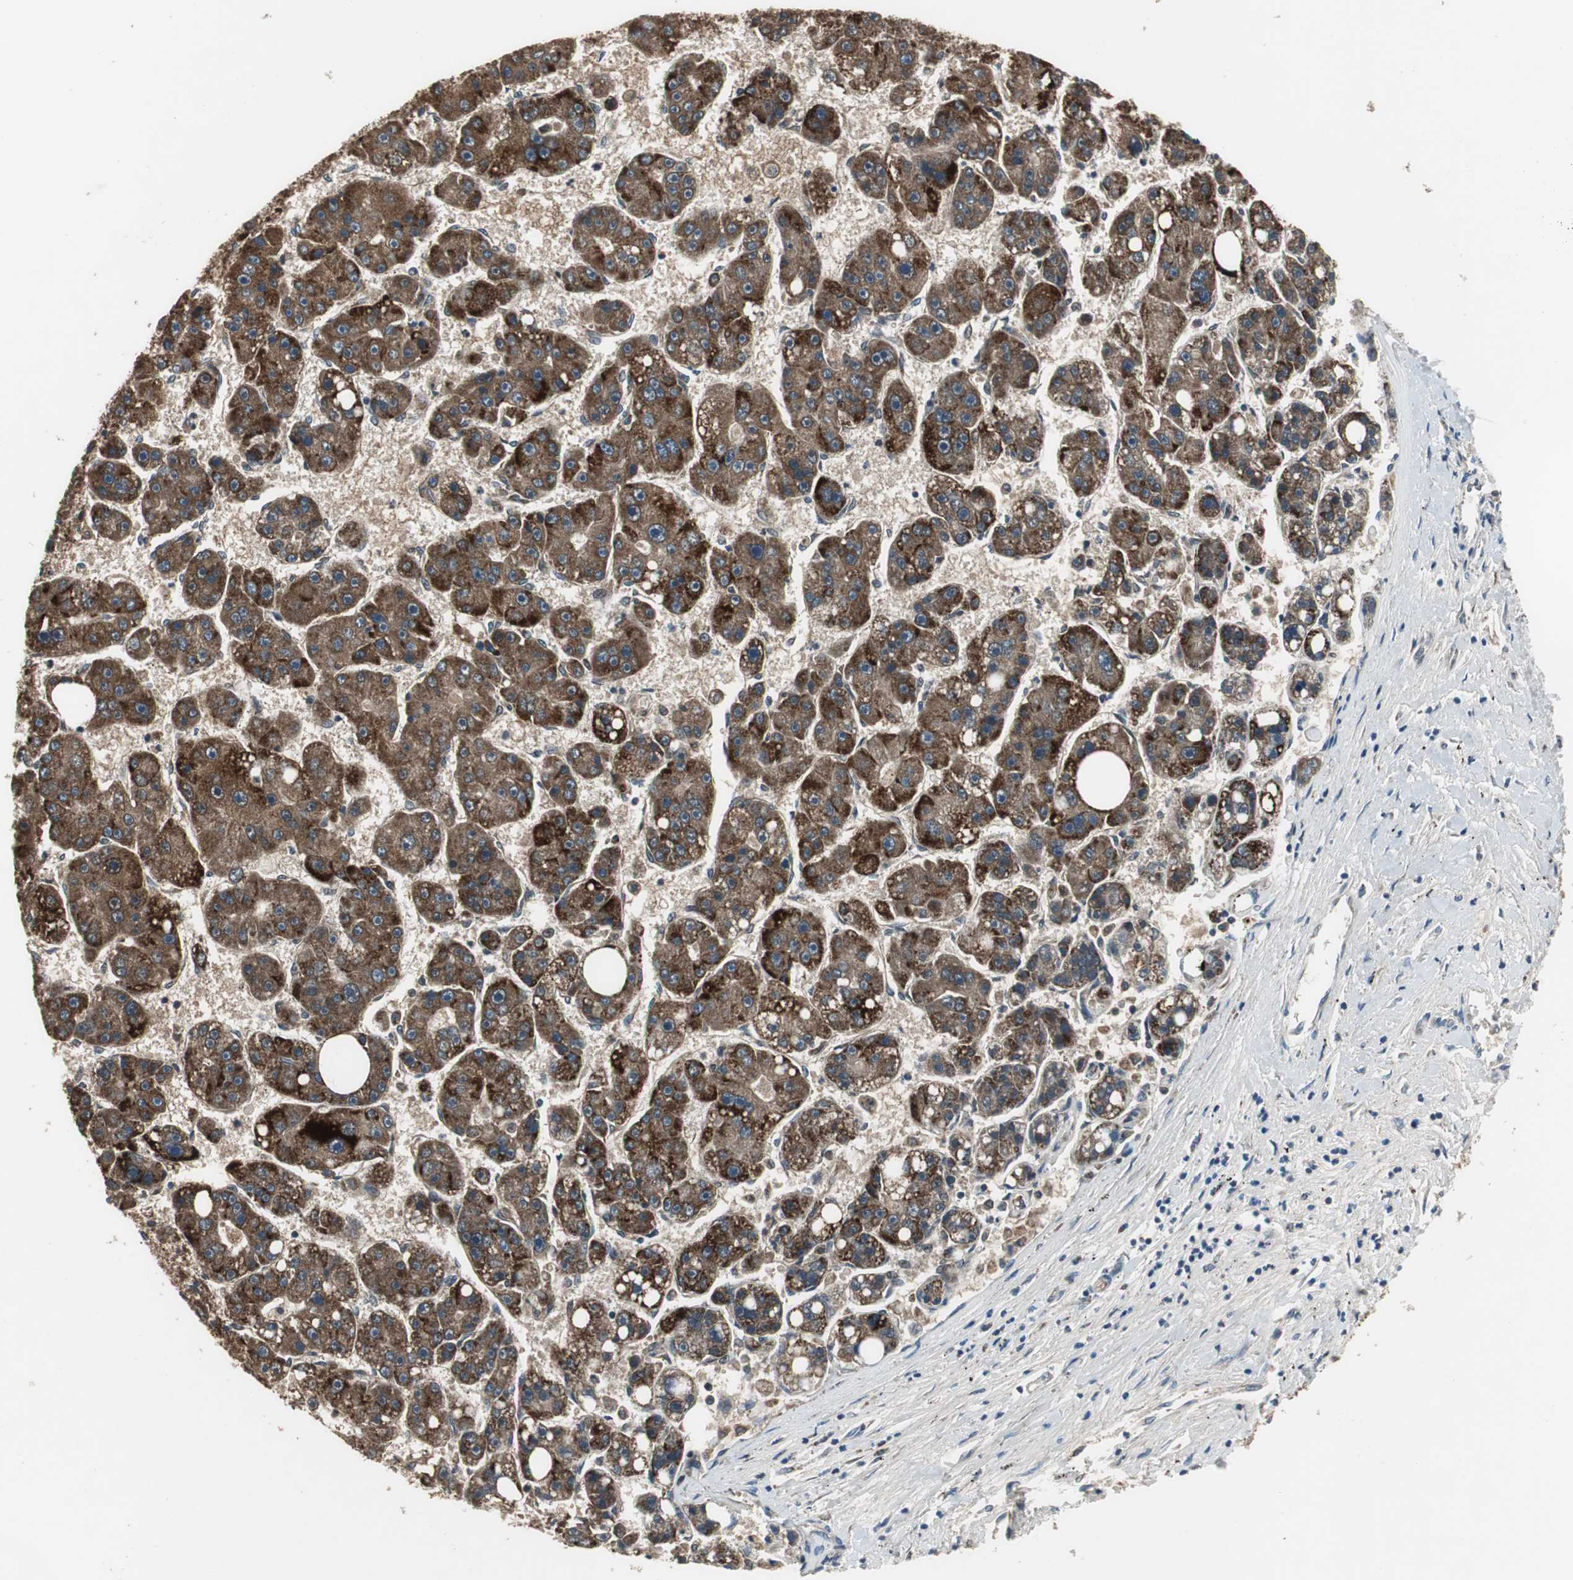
{"staining": {"intensity": "strong", "quantity": ">75%", "location": "cytoplasmic/membranous"}, "tissue": "liver cancer", "cell_type": "Tumor cells", "image_type": "cancer", "snomed": [{"axis": "morphology", "description": "Carcinoma, Hepatocellular, NOS"}, {"axis": "topography", "description": "Liver"}], "caption": "Immunohistochemistry of human hepatocellular carcinoma (liver) reveals high levels of strong cytoplasmic/membranous expression in about >75% of tumor cells.", "gene": "PI4KB", "patient": {"sex": "female", "age": 61}}